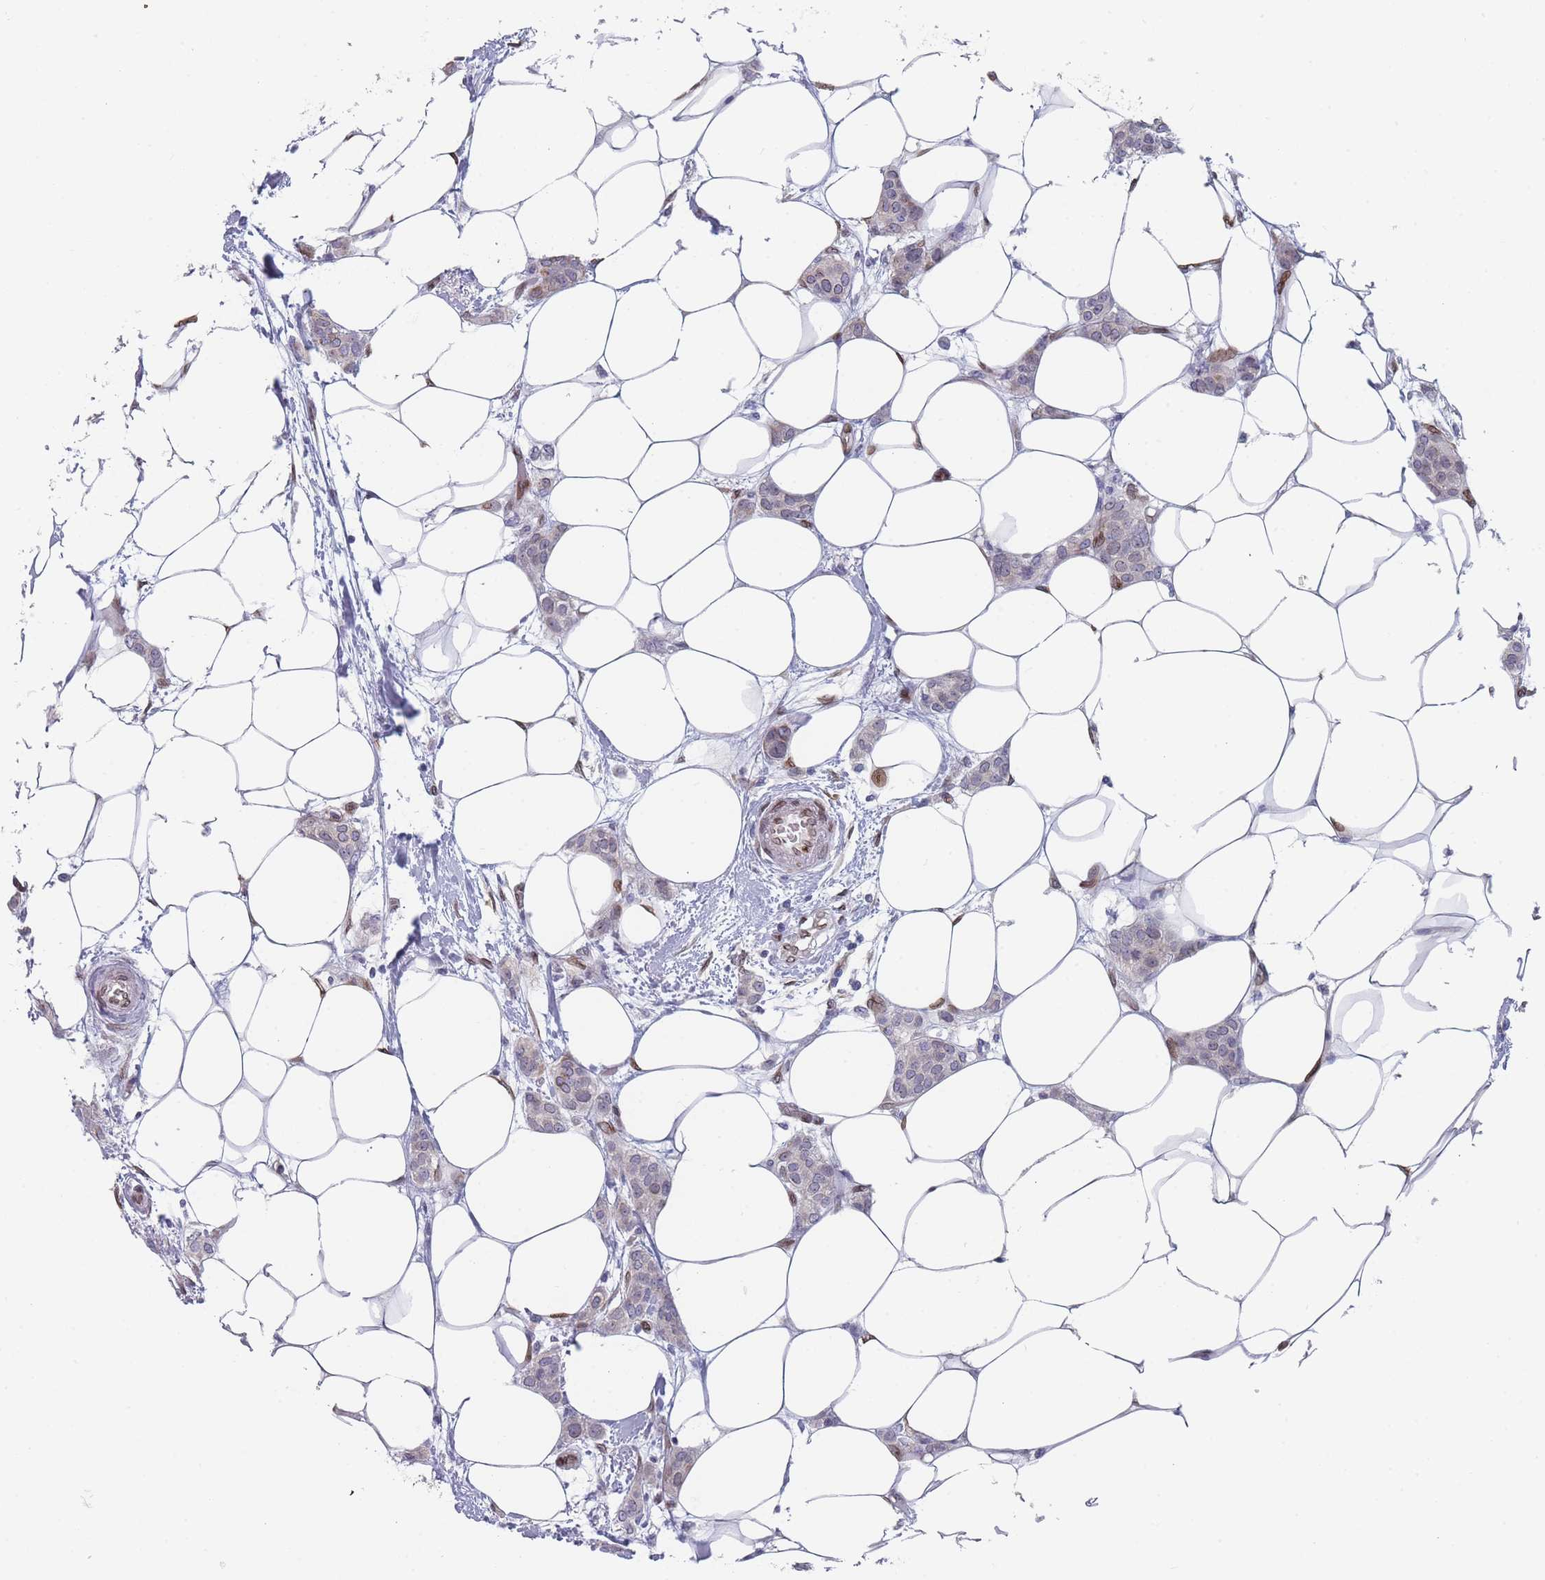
{"staining": {"intensity": "negative", "quantity": "none", "location": "none"}, "tissue": "breast cancer", "cell_type": "Tumor cells", "image_type": "cancer", "snomed": [{"axis": "morphology", "description": "Duct carcinoma"}, {"axis": "topography", "description": "Breast"}], "caption": "Breast cancer (infiltrating ductal carcinoma) was stained to show a protein in brown. There is no significant staining in tumor cells.", "gene": "ZBTB1", "patient": {"sex": "female", "age": 72}}